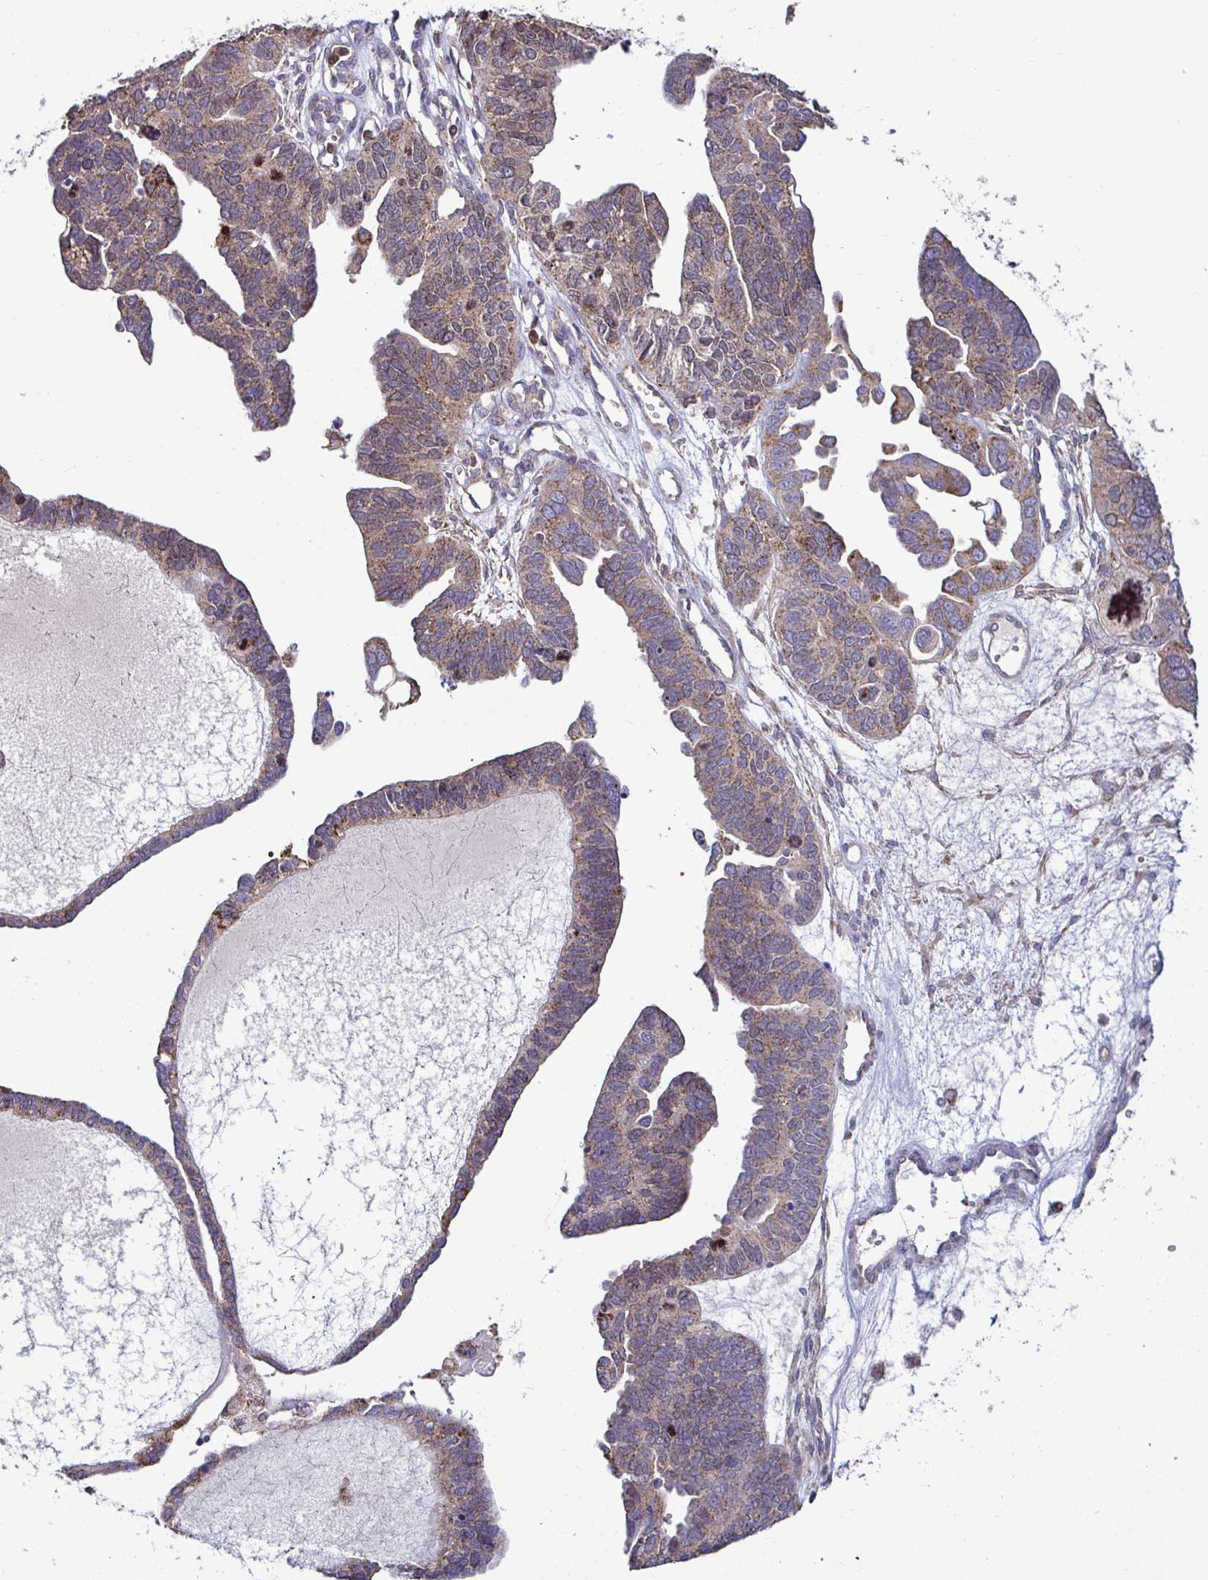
{"staining": {"intensity": "moderate", "quantity": ">75%", "location": "cytoplasmic/membranous"}, "tissue": "ovarian cancer", "cell_type": "Tumor cells", "image_type": "cancer", "snomed": [{"axis": "morphology", "description": "Cystadenocarcinoma, serous, NOS"}, {"axis": "topography", "description": "Ovary"}], "caption": "Protein staining shows moderate cytoplasmic/membranous positivity in about >75% of tumor cells in ovarian cancer (serous cystadenocarcinoma).", "gene": "SPRY1", "patient": {"sex": "female", "age": 51}}